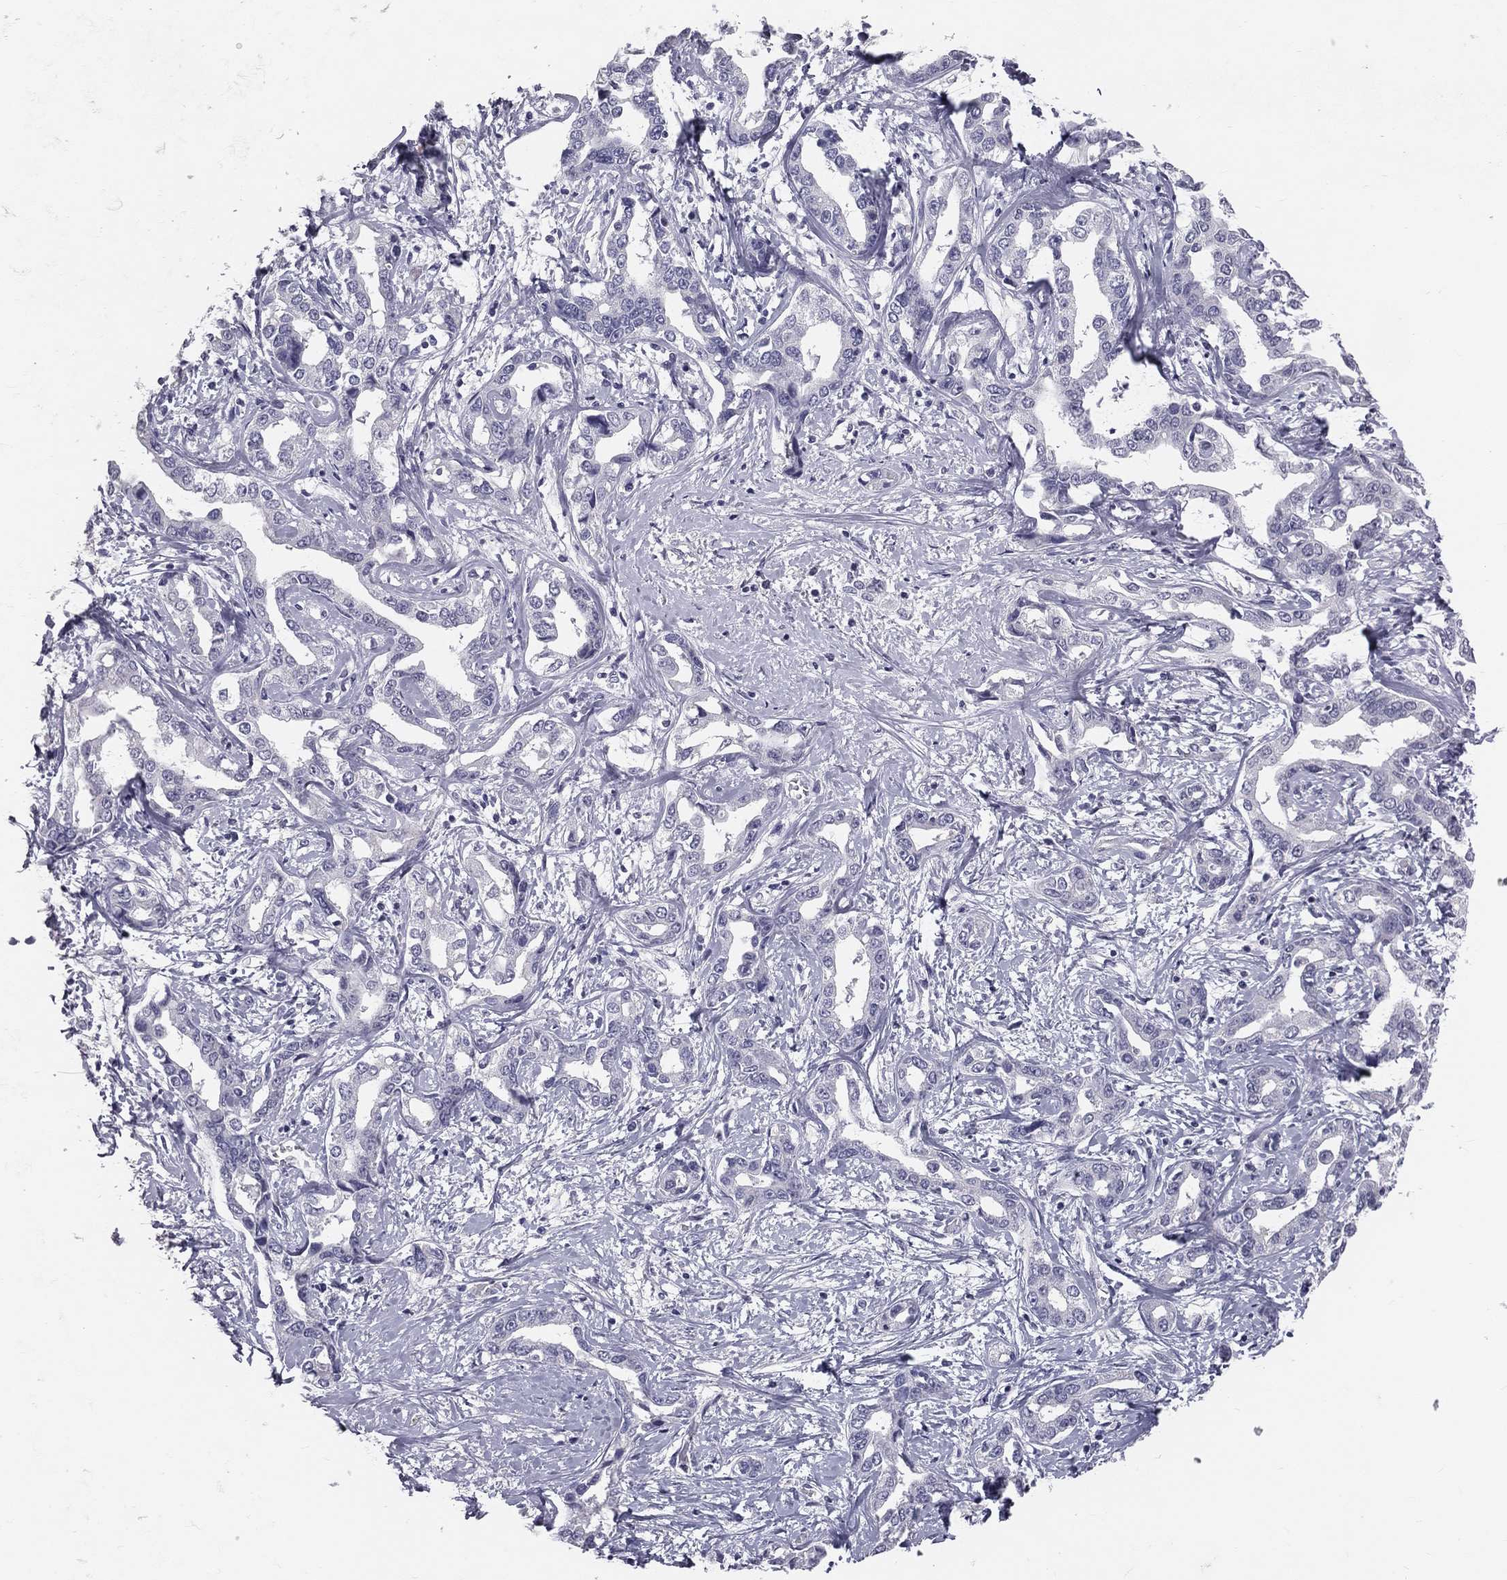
{"staining": {"intensity": "negative", "quantity": "none", "location": "none"}, "tissue": "liver cancer", "cell_type": "Tumor cells", "image_type": "cancer", "snomed": [{"axis": "morphology", "description": "Cholangiocarcinoma"}, {"axis": "topography", "description": "Liver"}], "caption": "Immunohistochemical staining of liver cholangiocarcinoma demonstrates no significant expression in tumor cells.", "gene": "TFPI2", "patient": {"sex": "male", "age": 59}}